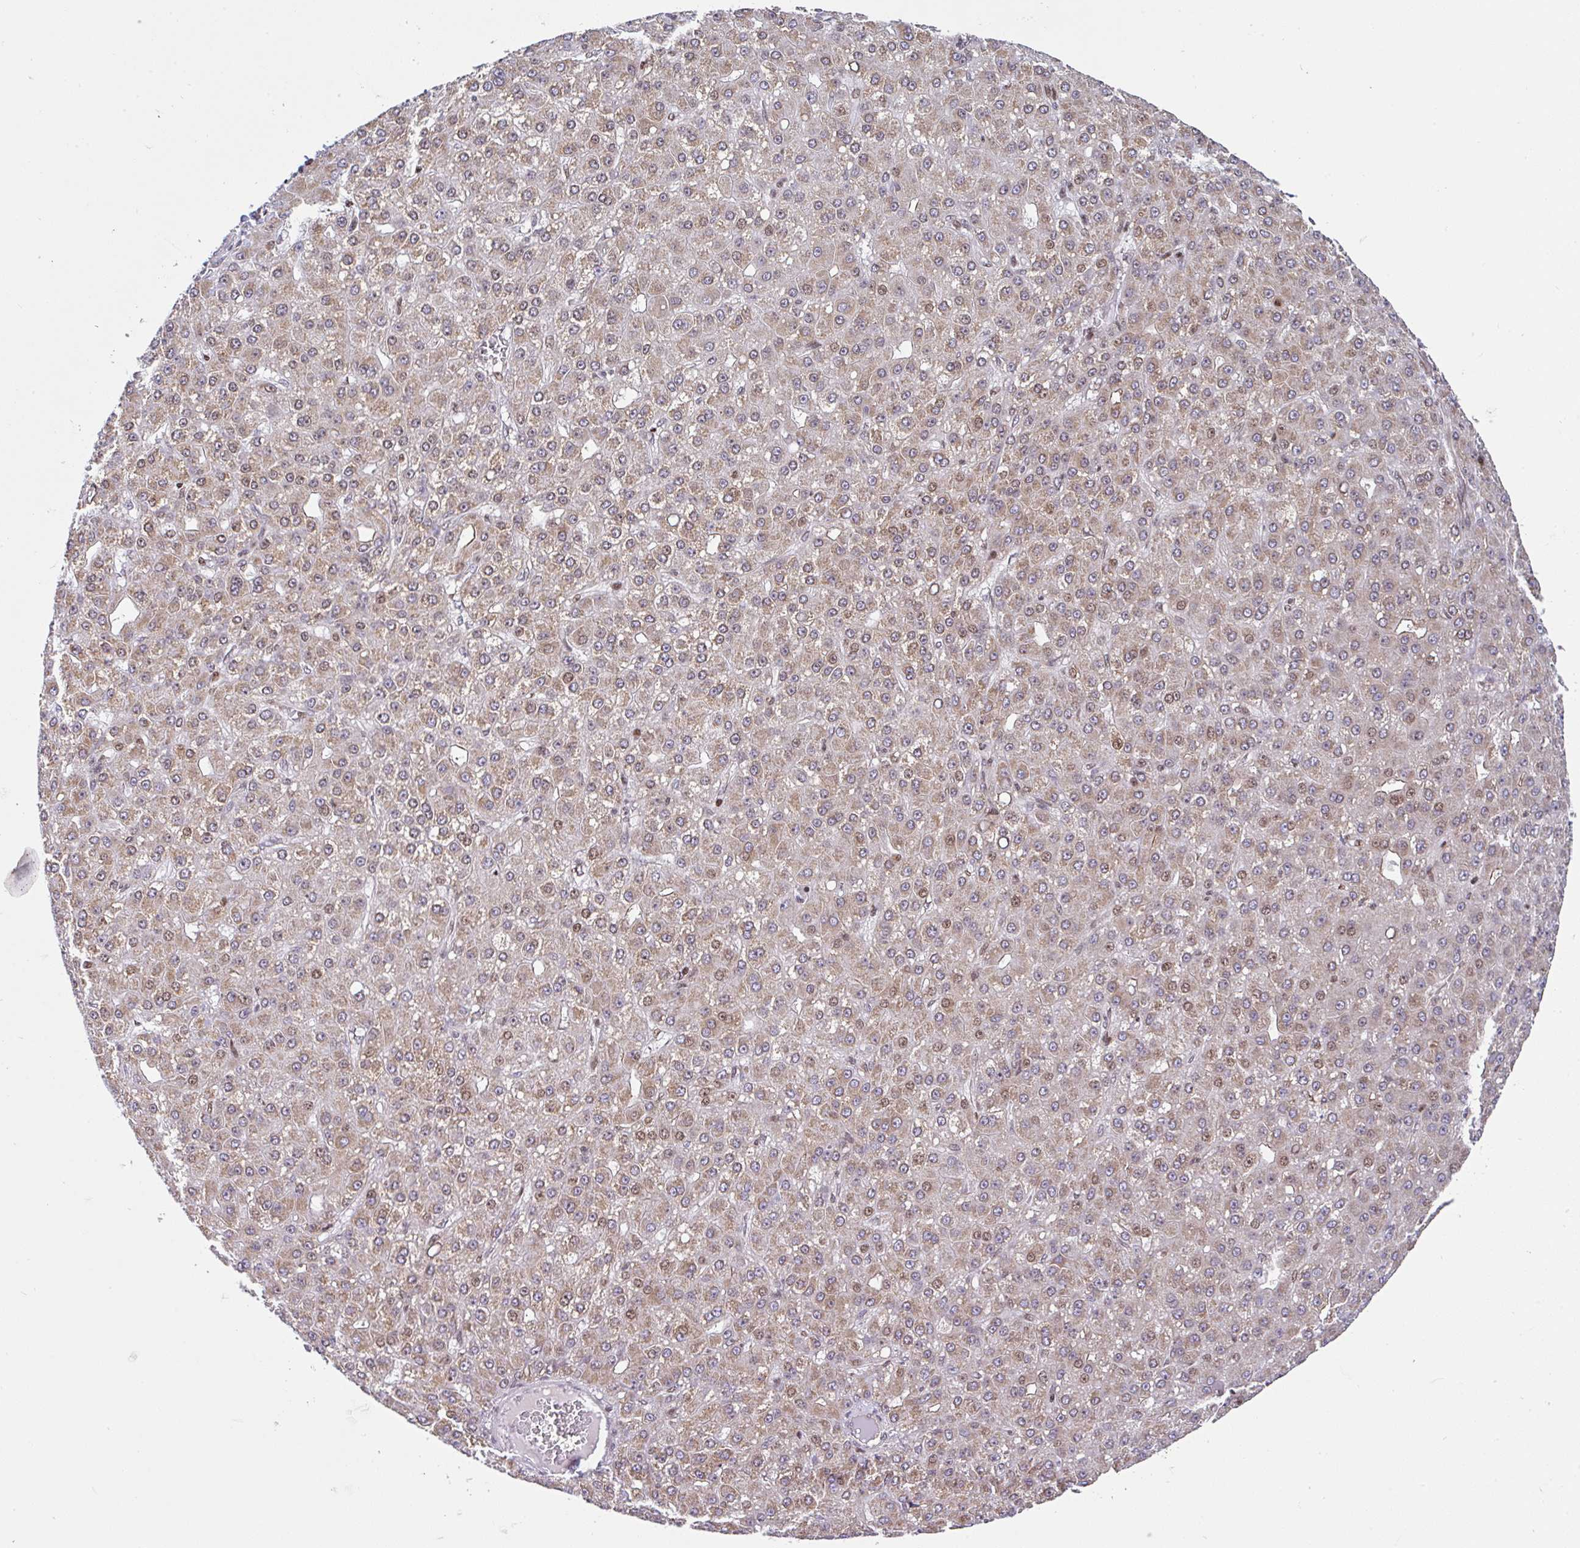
{"staining": {"intensity": "moderate", "quantity": ">75%", "location": "cytoplasmic/membranous"}, "tissue": "liver cancer", "cell_type": "Tumor cells", "image_type": "cancer", "snomed": [{"axis": "morphology", "description": "Carcinoma, Hepatocellular, NOS"}, {"axis": "topography", "description": "Liver"}], "caption": "This image exhibits IHC staining of human hepatocellular carcinoma (liver), with medium moderate cytoplasmic/membranous positivity in about >75% of tumor cells.", "gene": "FIGNL1", "patient": {"sex": "male", "age": 67}}